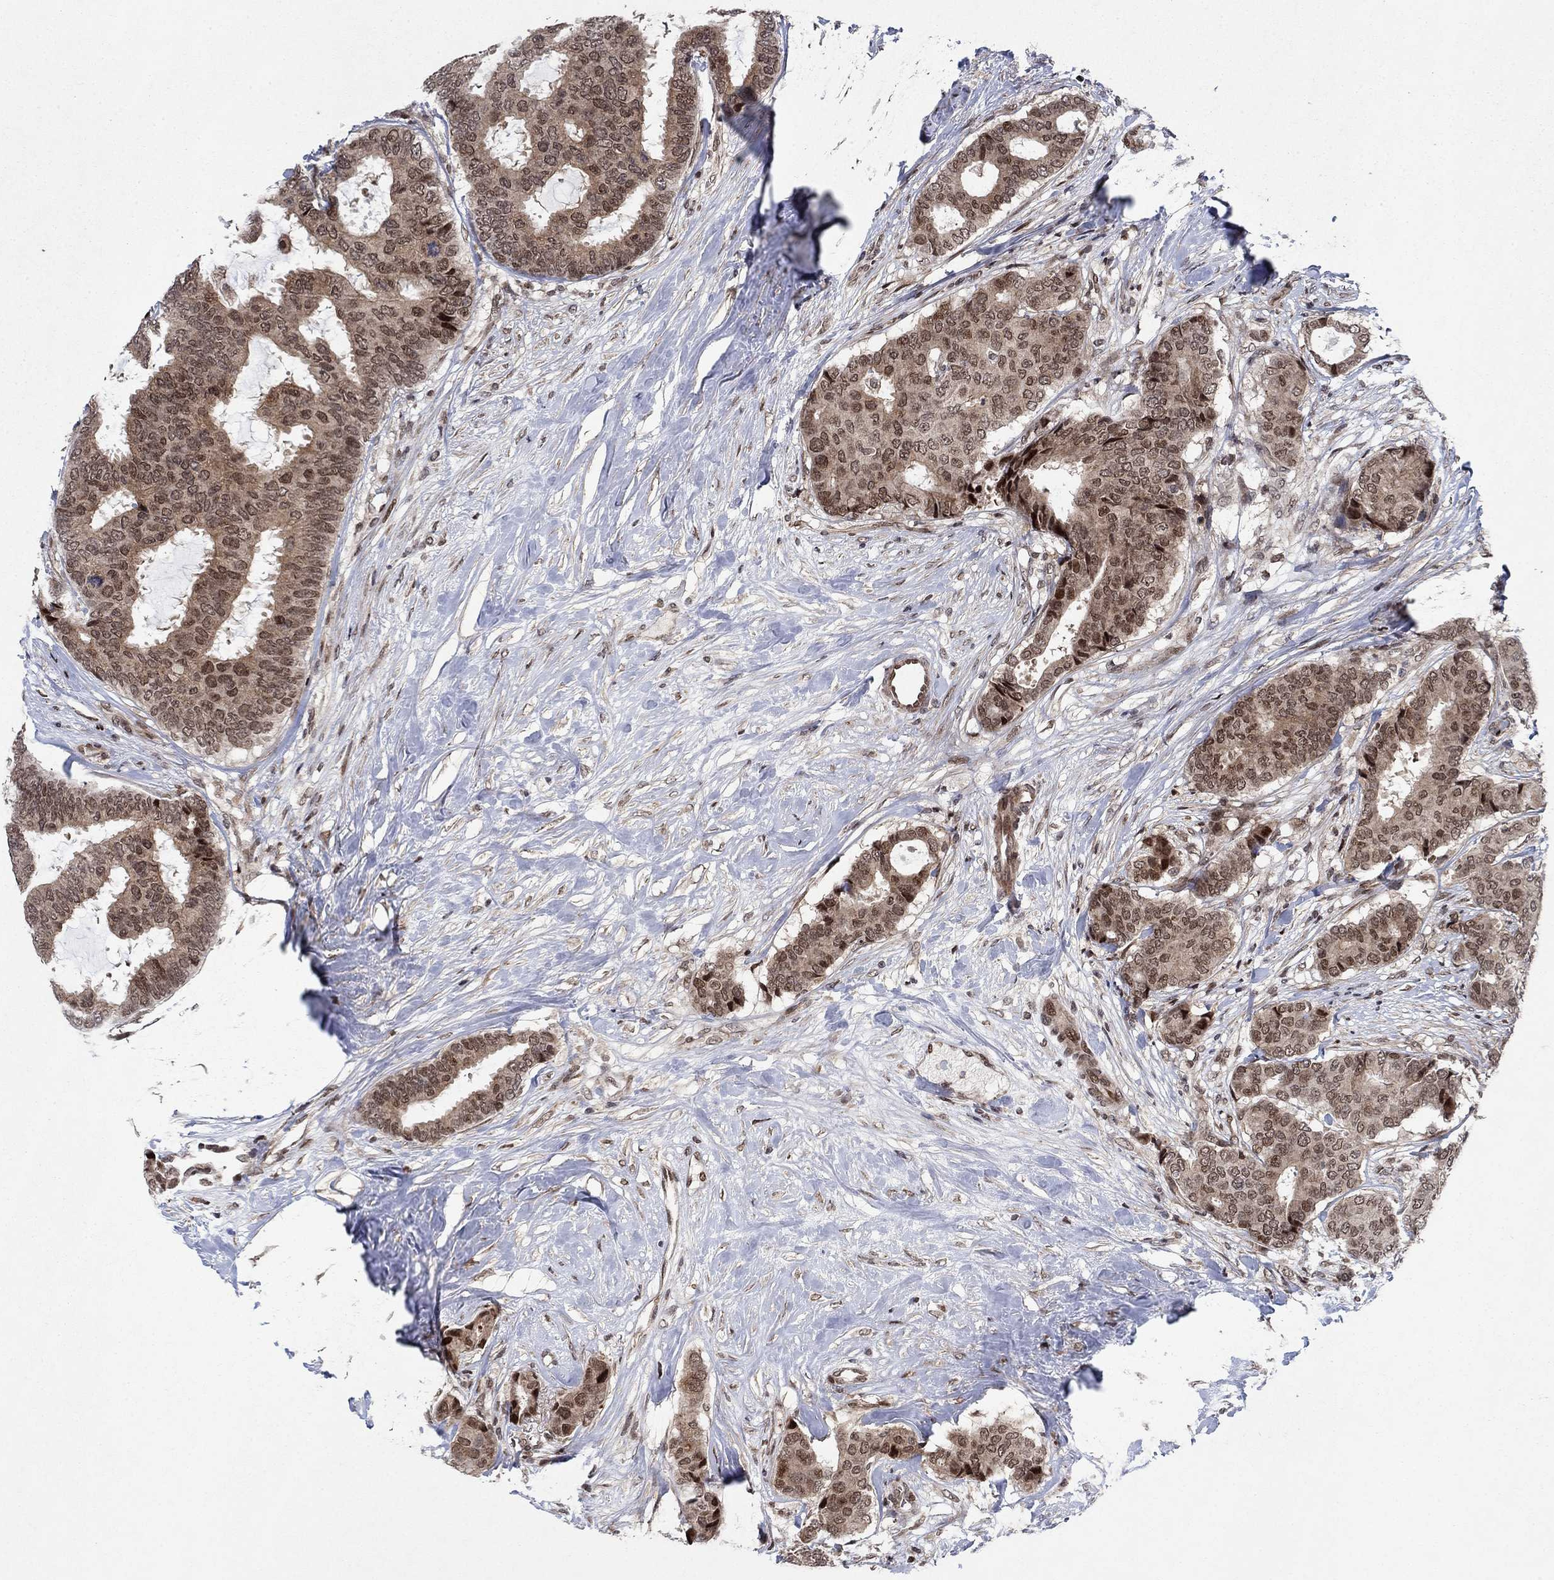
{"staining": {"intensity": "strong", "quantity": "<25%", "location": "nuclear"}, "tissue": "breast cancer", "cell_type": "Tumor cells", "image_type": "cancer", "snomed": [{"axis": "morphology", "description": "Duct carcinoma"}, {"axis": "topography", "description": "Breast"}], "caption": "A photomicrograph showing strong nuclear expression in about <25% of tumor cells in breast cancer (infiltrating ductal carcinoma), as visualized by brown immunohistochemical staining.", "gene": "PRICKLE4", "patient": {"sex": "female", "age": 75}}